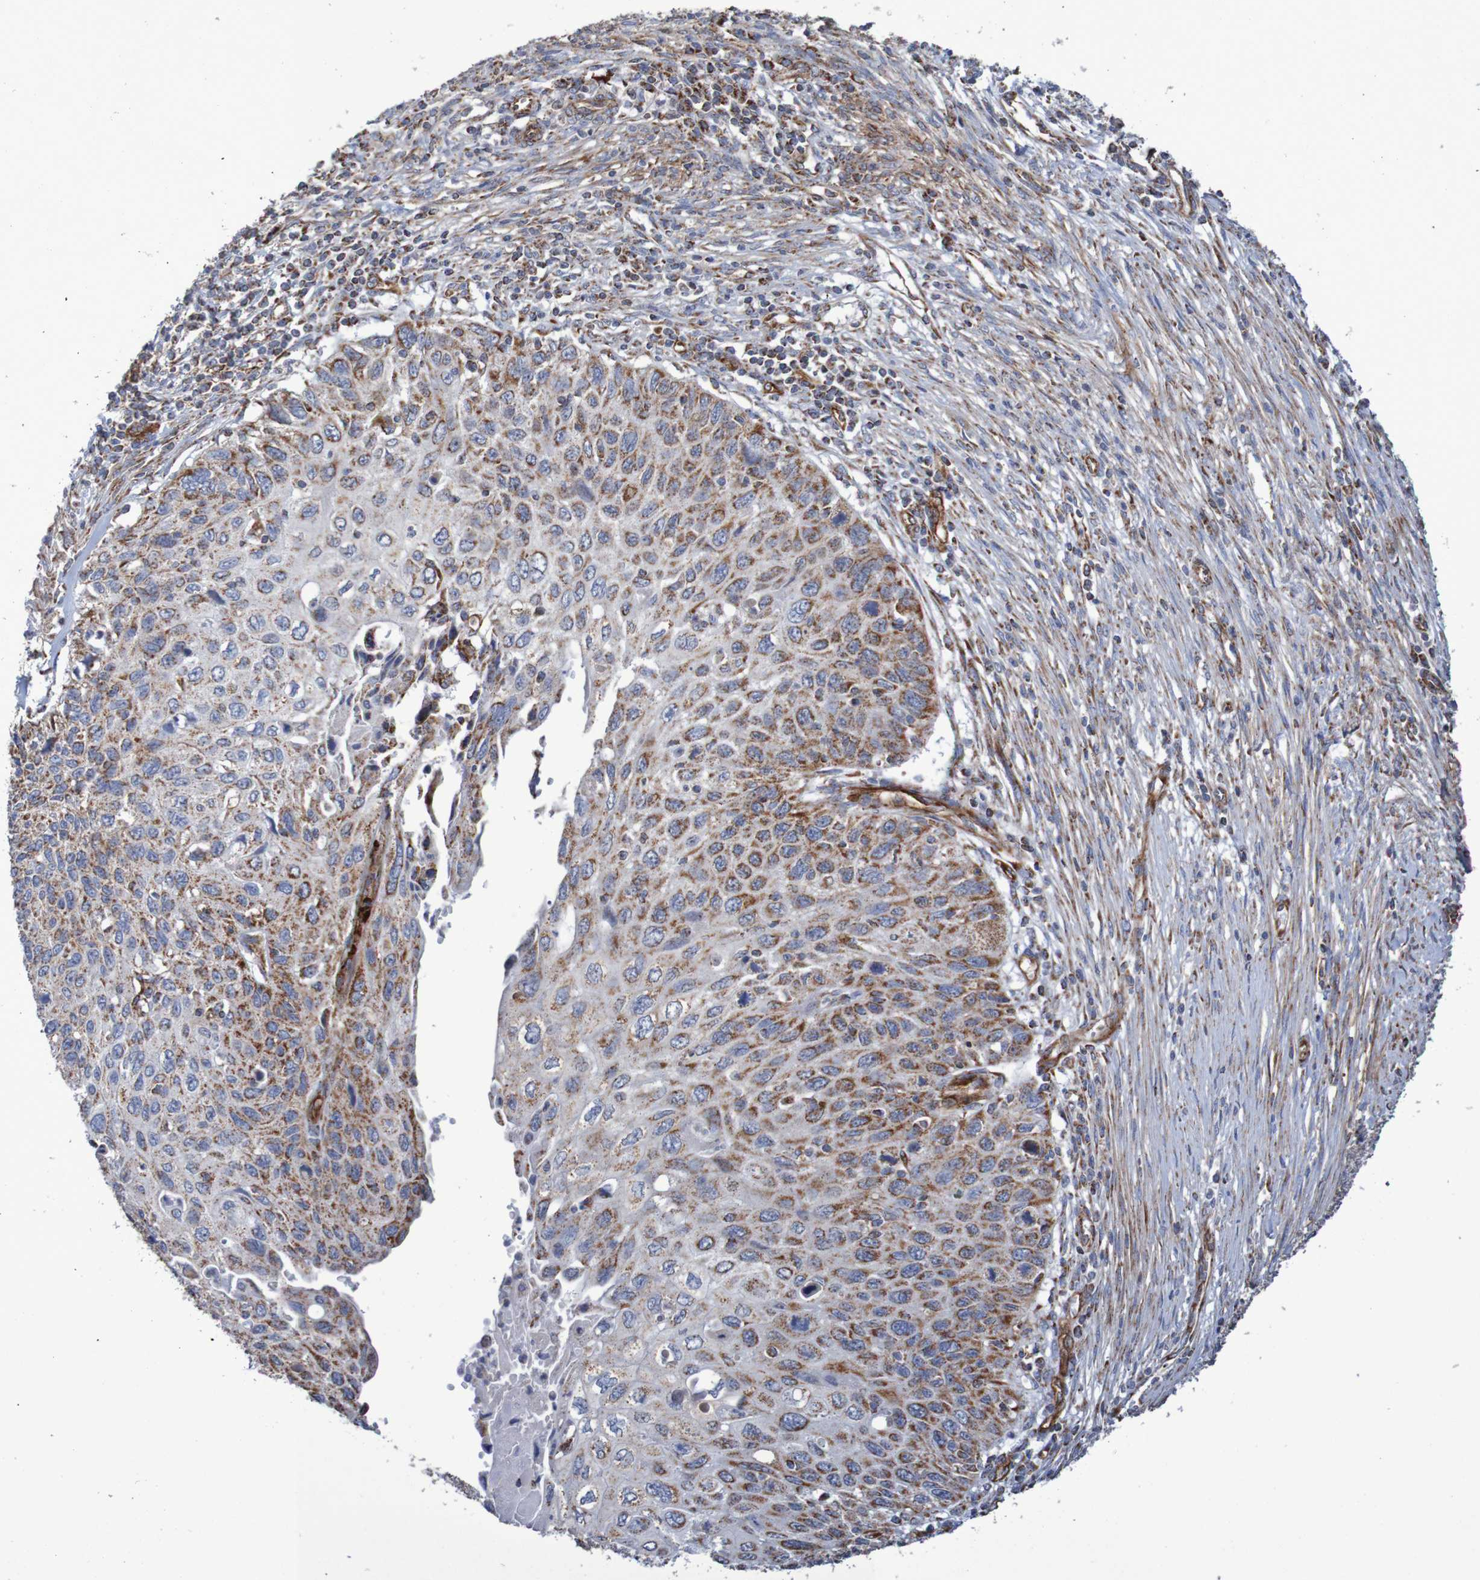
{"staining": {"intensity": "moderate", "quantity": ">75%", "location": "cytoplasmic/membranous"}, "tissue": "cervical cancer", "cell_type": "Tumor cells", "image_type": "cancer", "snomed": [{"axis": "morphology", "description": "Squamous cell carcinoma, NOS"}, {"axis": "topography", "description": "Cervix"}], "caption": "Brown immunohistochemical staining in squamous cell carcinoma (cervical) displays moderate cytoplasmic/membranous staining in about >75% of tumor cells.", "gene": "MMEL1", "patient": {"sex": "female", "age": 70}}